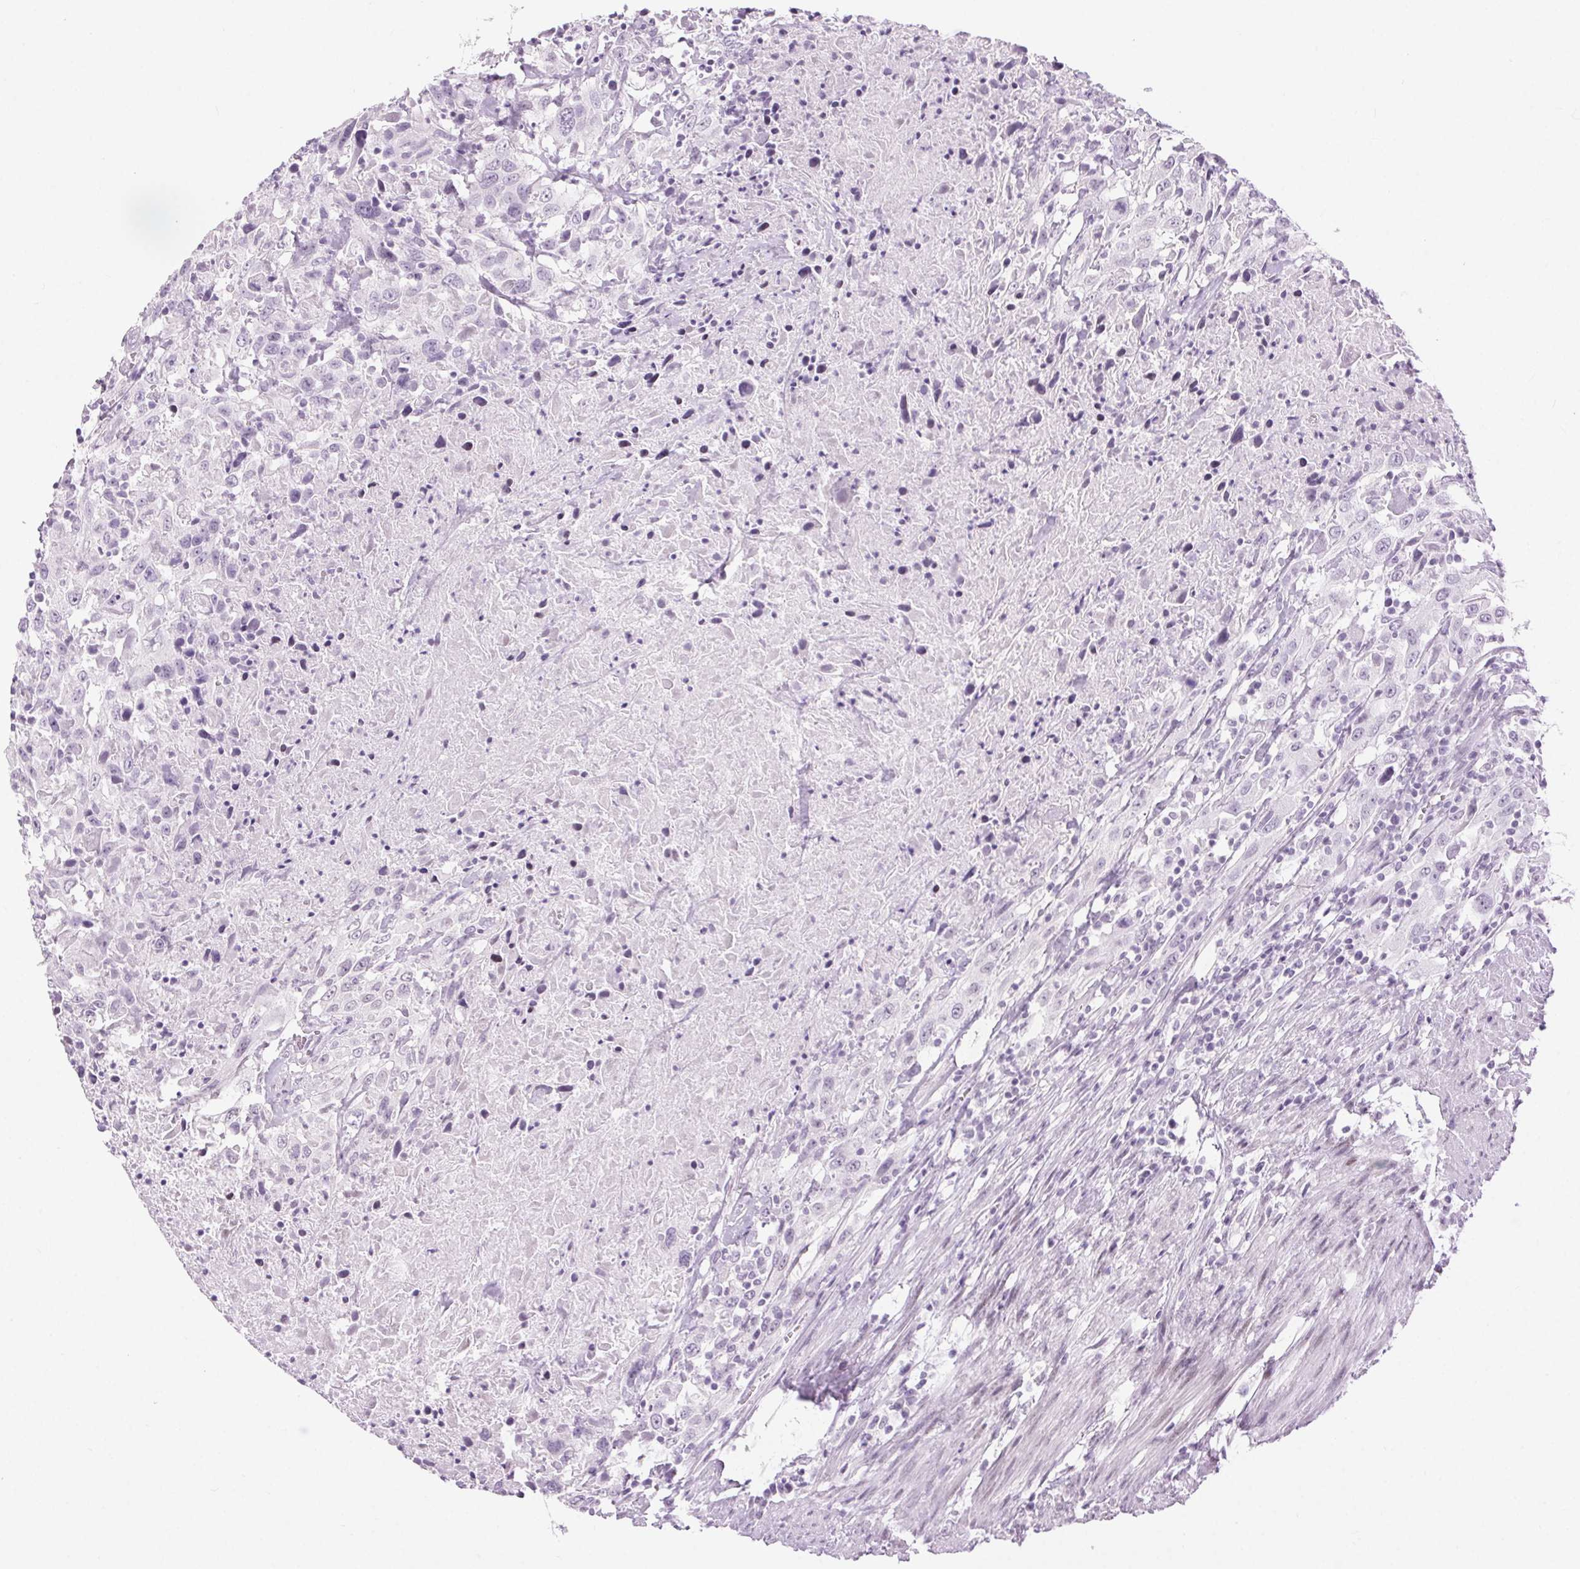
{"staining": {"intensity": "negative", "quantity": "none", "location": "none"}, "tissue": "urothelial cancer", "cell_type": "Tumor cells", "image_type": "cancer", "snomed": [{"axis": "morphology", "description": "Urothelial carcinoma, High grade"}, {"axis": "topography", "description": "Urinary bladder"}], "caption": "Histopathology image shows no significant protein positivity in tumor cells of urothelial cancer.", "gene": "BEND2", "patient": {"sex": "male", "age": 61}}